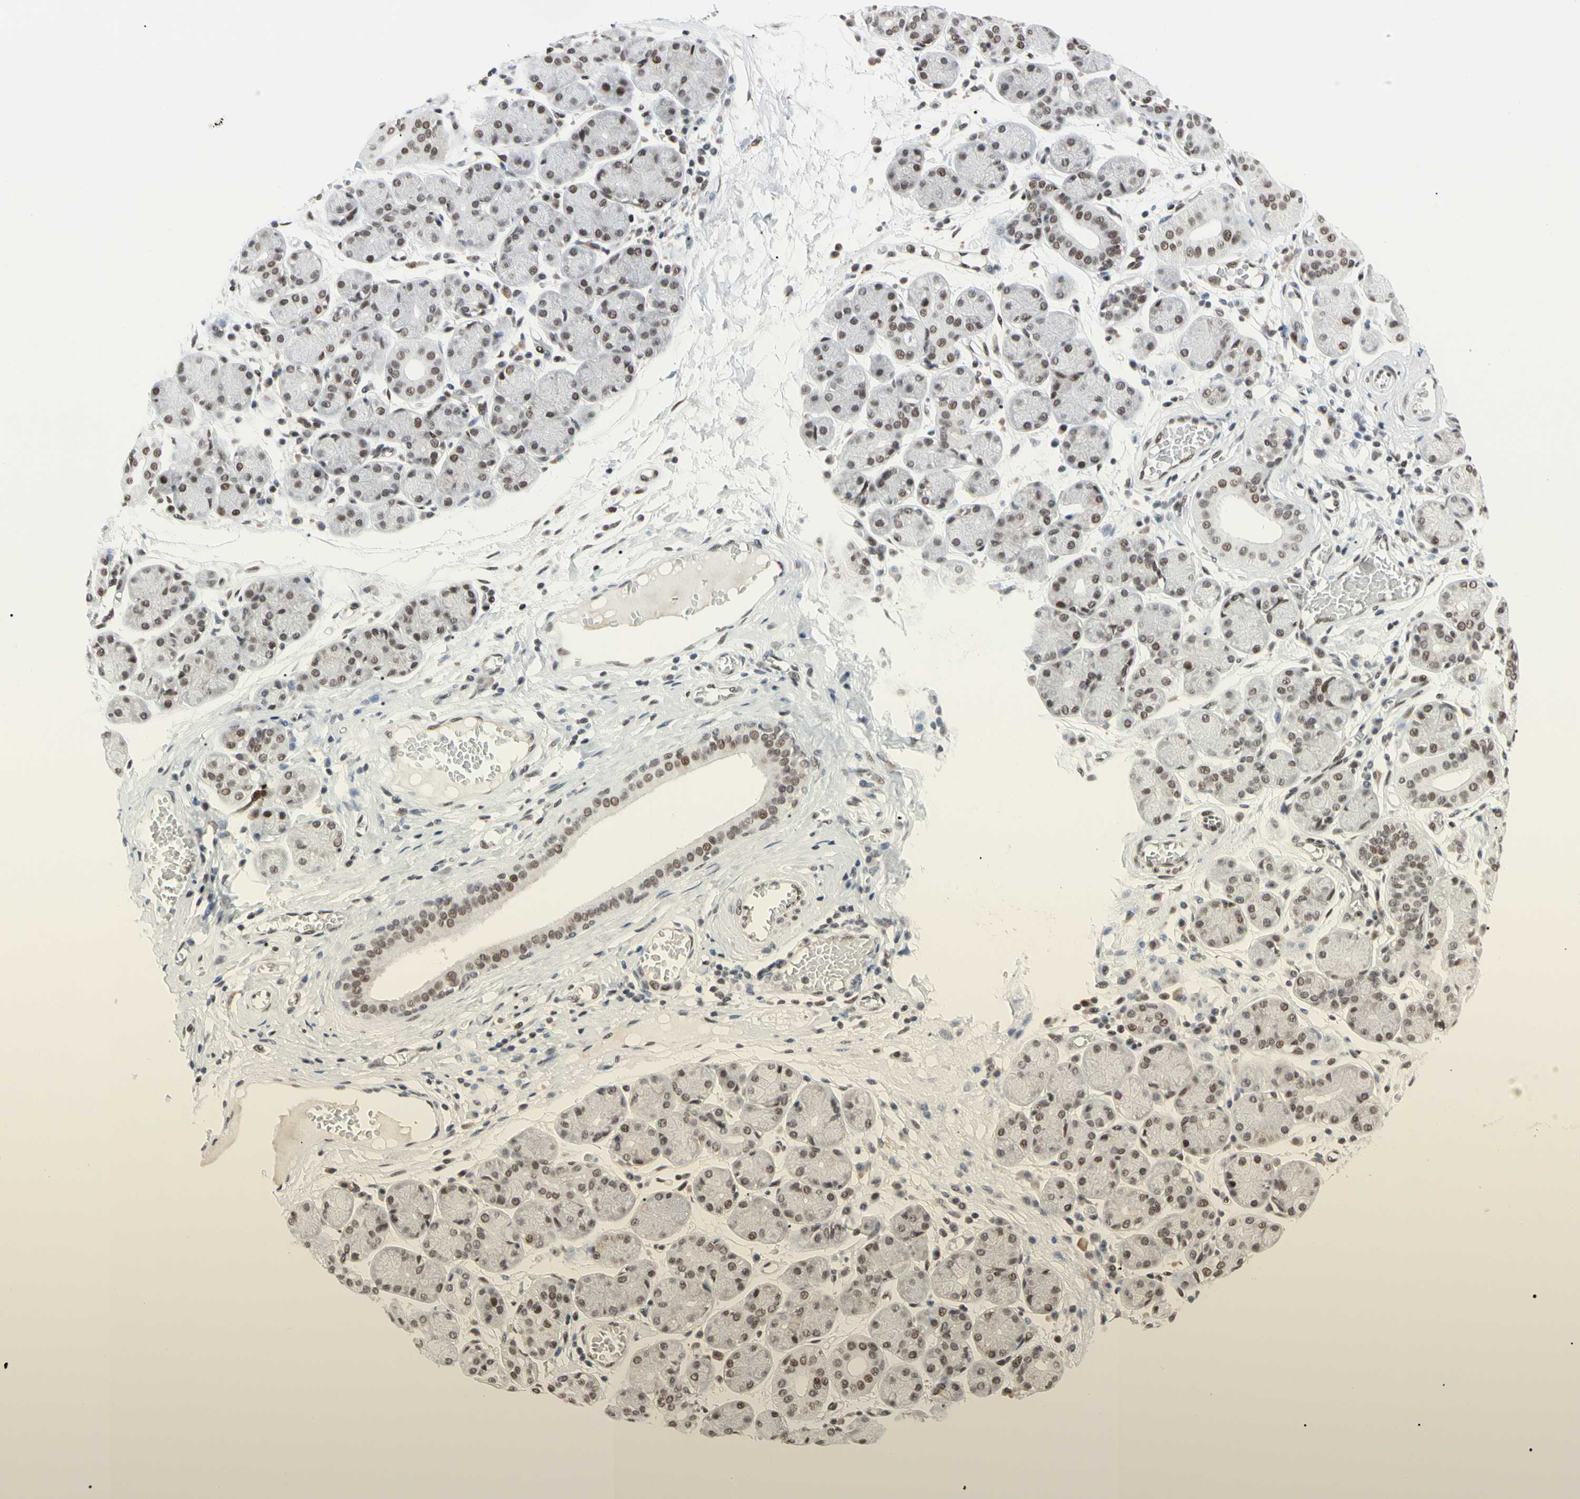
{"staining": {"intensity": "weak", "quantity": "25%-75%", "location": "nuclear"}, "tissue": "salivary gland", "cell_type": "Glandular cells", "image_type": "normal", "snomed": [{"axis": "morphology", "description": "Normal tissue, NOS"}, {"axis": "topography", "description": "Salivary gland"}], "caption": "Glandular cells reveal low levels of weak nuclear expression in about 25%-75% of cells in normal salivary gland.", "gene": "FAM98B", "patient": {"sex": "female", "age": 24}}